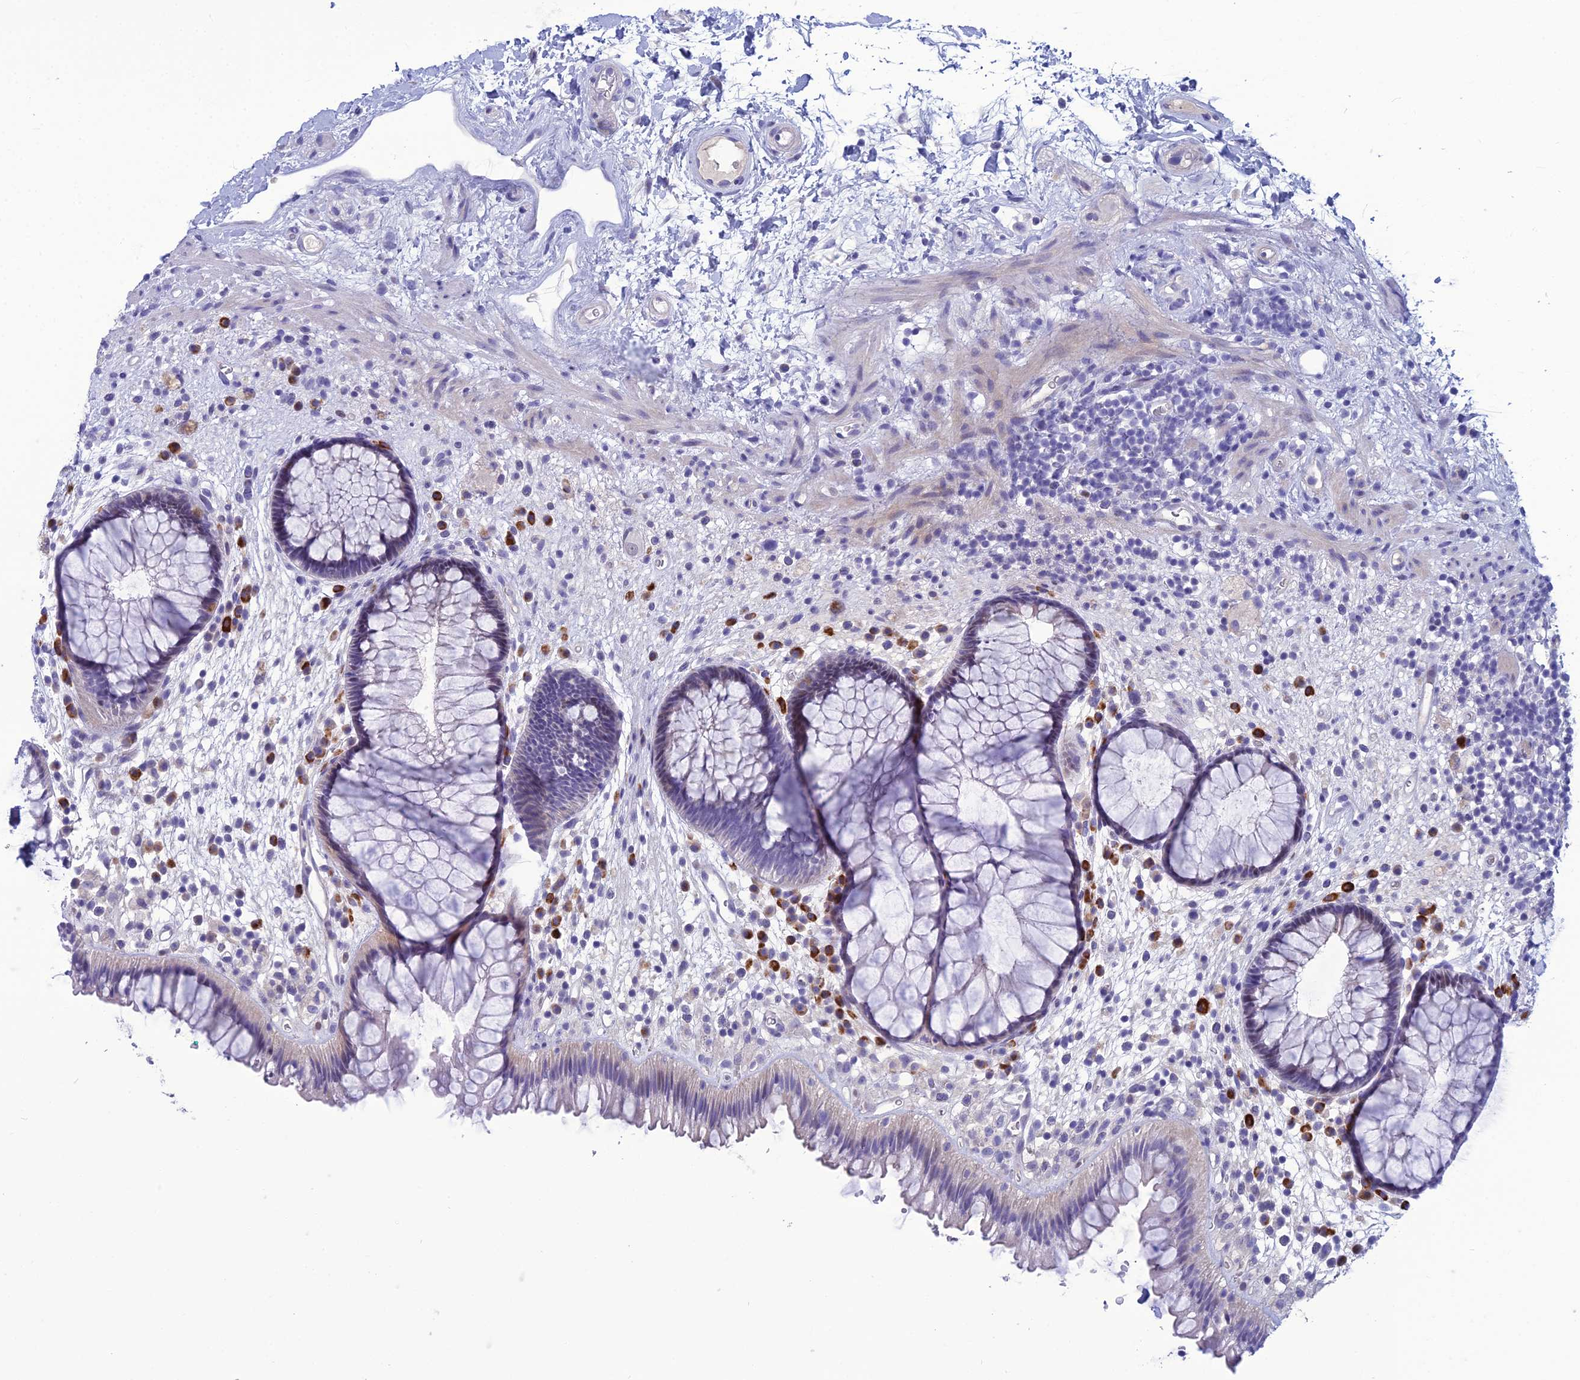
{"staining": {"intensity": "negative", "quantity": "none", "location": "none"}, "tissue": "rectum", "cell_type": "Glandular cells", "image_type": "normal", "snomed": [{"axis": "morphology", "description": "Normal tissue, NOS"}, {"axis": "topography", "description": "Rectum"}], "caption": "Immunohistochemistry (IHC) image of normal rectum stained for a protein (brown), which demonstrates no expression in glandular cells. Brightfield microscopy of immunohistochemistry (IHC) stained with DAB (3,3'-diaminobenzidine) (brown) and hematoxylin (blue), captured at high magnification.", "gene": "CRB2", "patient": {"sex": "male", "age": 51}}